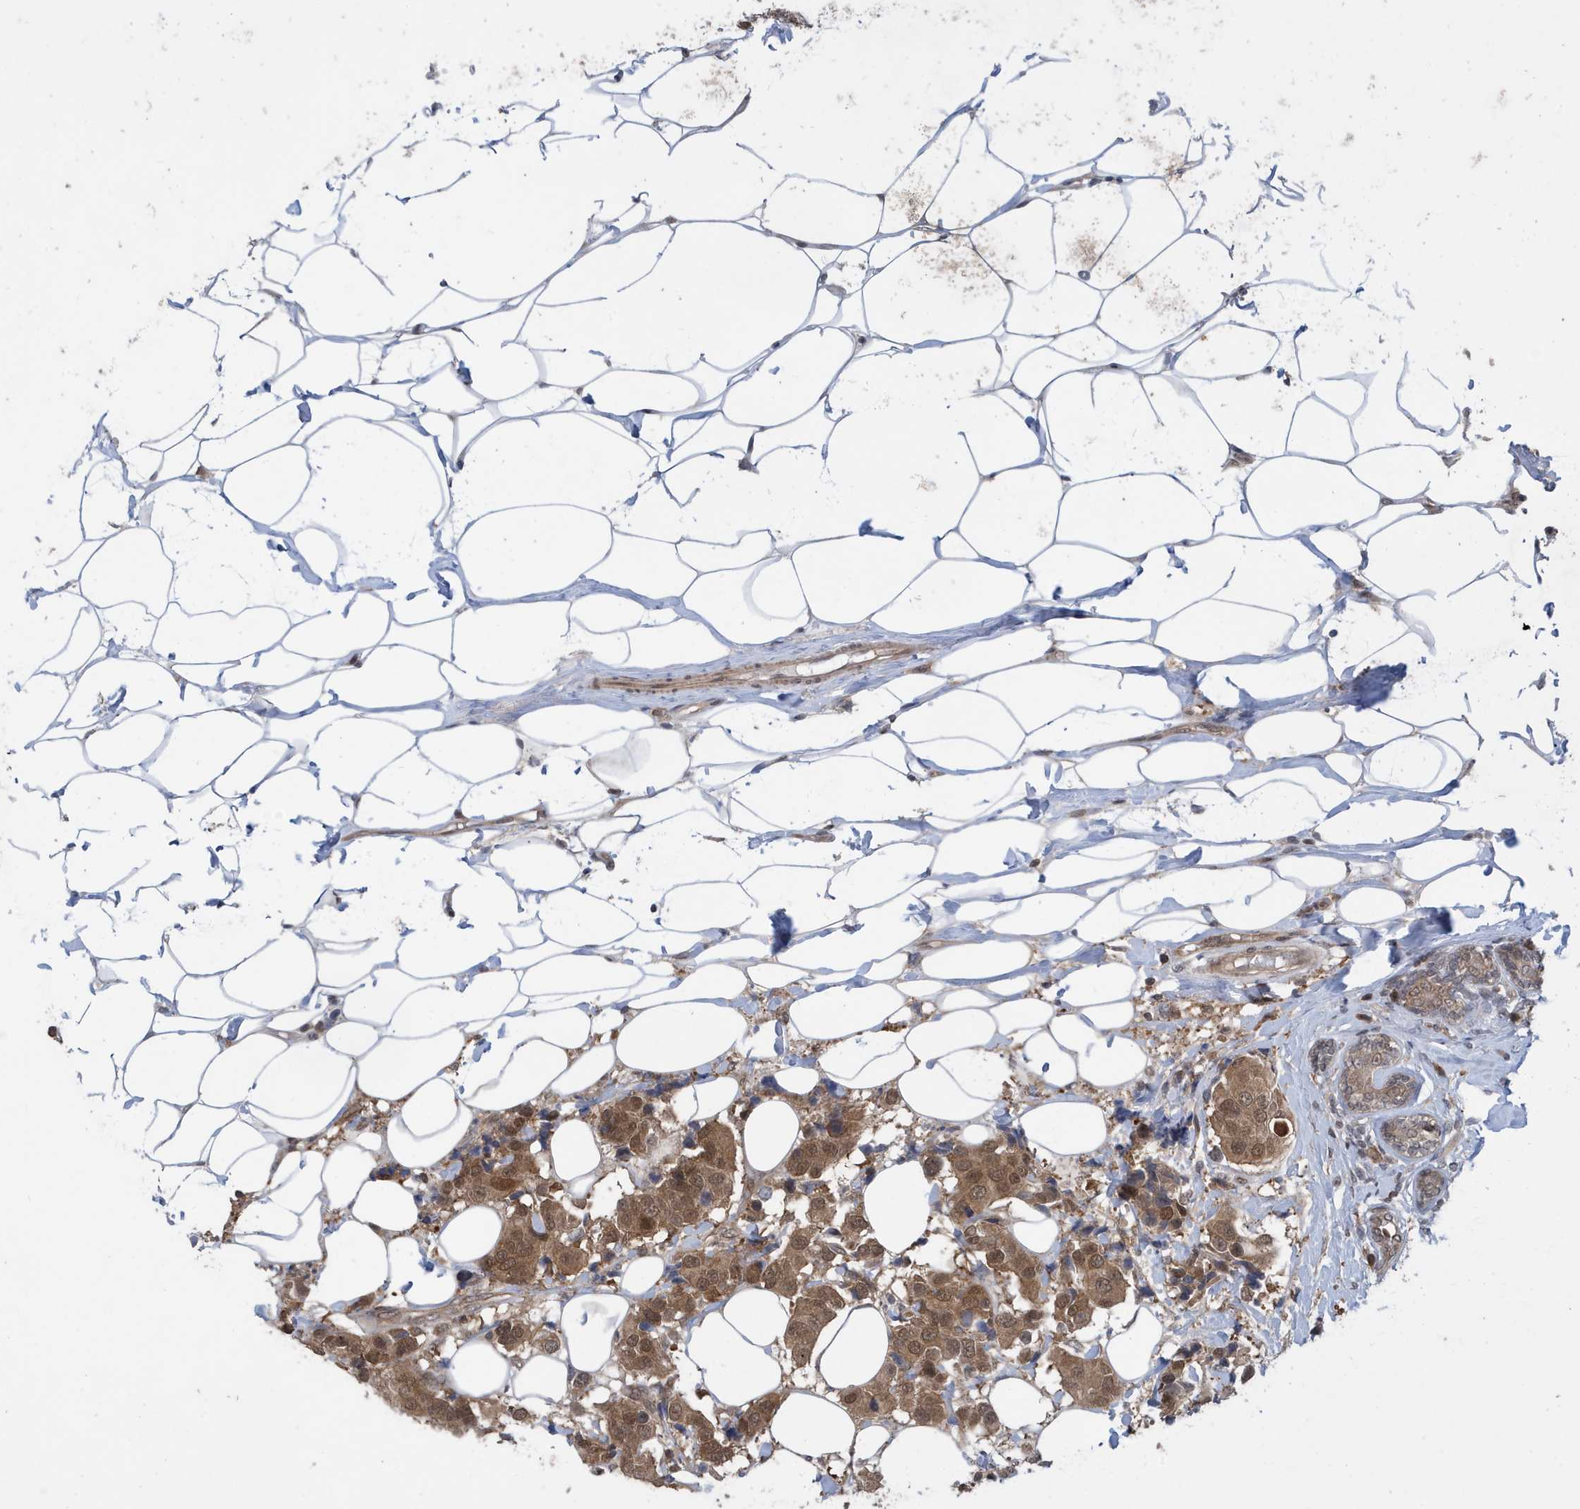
{"staining": {"intensity": "moderate", "quantity": ">75%", "location": "cytoplasmic/membranous,nuclear"}, "tissue": "breast cancer", "cell_type": "Tumor cells", "image_type": "cancer", "snomed": [{"axis": "morphology", "description": "Normal tissue, NOS"}, {"axis": "morphology", "description": "Duct carcinoma"}, {"axis": "topography", "description": "Breast"}], "caption": "Moderate cytoplasmic/membranous and nuclear expression is seen in about >75% of tumor cells in intraductal carcinoma (breast).", "gene": "UBQLN1", "patient": {"sex": "female", "age": 39}}